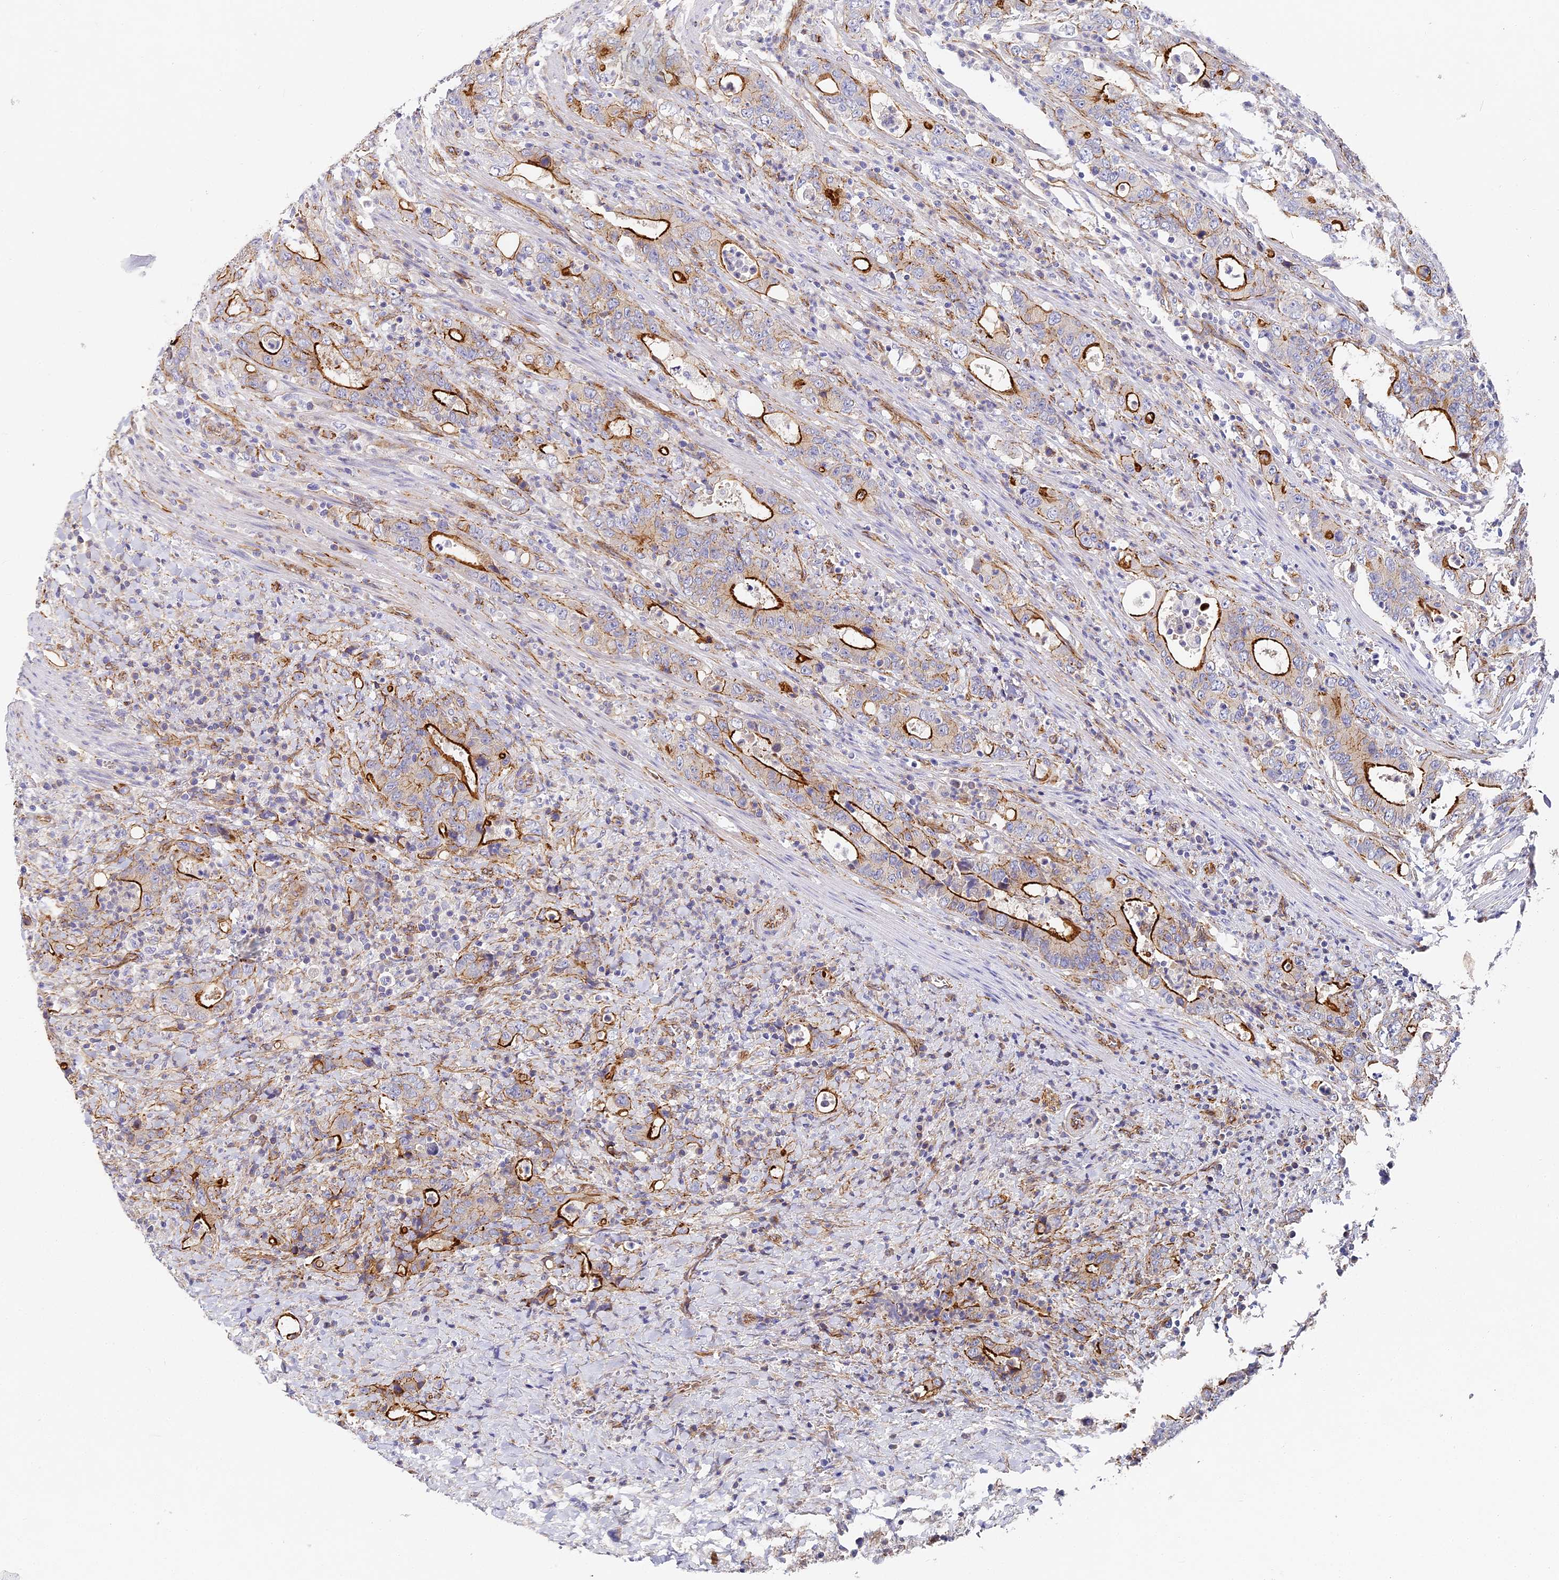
{"staining": {"intensity": "strong", "quantity": "25%-75%", "location": "cytoplasmic/membranous"}, "tissue": "colorectal cancer", "cell_type": "Tumor cells", "image_type": "cancer", "snomed": [{"axis": "morphology", "description": "Adenocarcinoma, NOS"}, {"axis": "topography", "description": "Colon"}], "caption": "This image exhibits immunohistochemistry staining of human colorectal adenocarcinoma, with high strong cytoplasmic/membranous staining in about 25%-75% of tumor cells.", "gene": "CCDC30", "patient": {"sex": "female", "age": 75}}